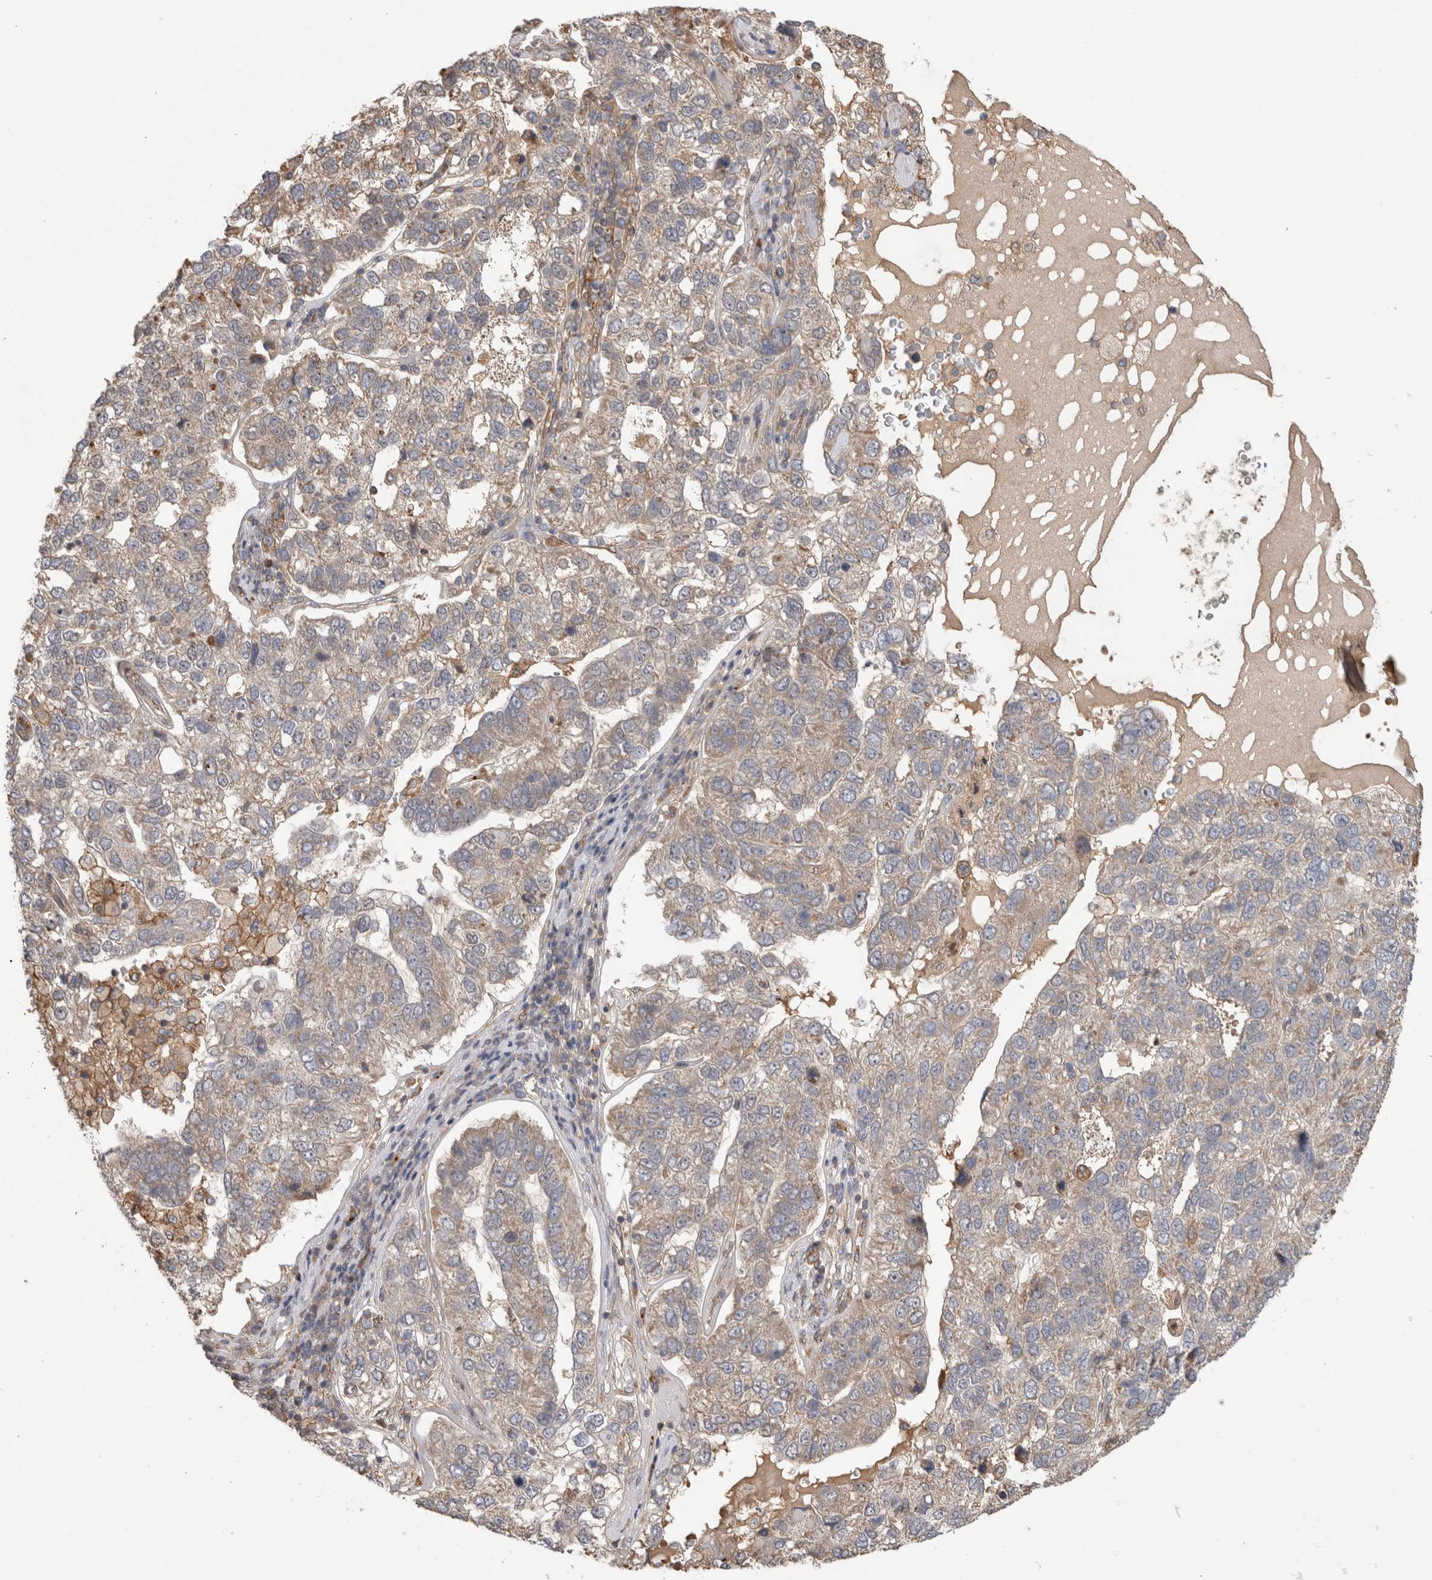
{"staining": {"intensity": "weak", "quantity": "<25%", "location": "cytoplasmic/membranous"}, "tissue": "pancreatic cancer", "cell_type": "Tumor cells", "image_type": "cancer", "snomed": [{"axis": "morphology", "description": "Adenocarcinoma, NOS"}, {"axis": "topography", "description": "Pancreas"}], "caption": "Immunohistochemistry image of adenocarcinoma (pancreatic) stained for a protein (brown), which demonstrates no staining in tumor cells. The staining was performed using DAB (3,3'-diaminobenzidine) to visualize the protein expression in brown, while the nuclei were stained in blue with hematoxylin (Magnification: 20x).", "gene": "TARBP1", "patient": {"sex": "female", "age": 61}}